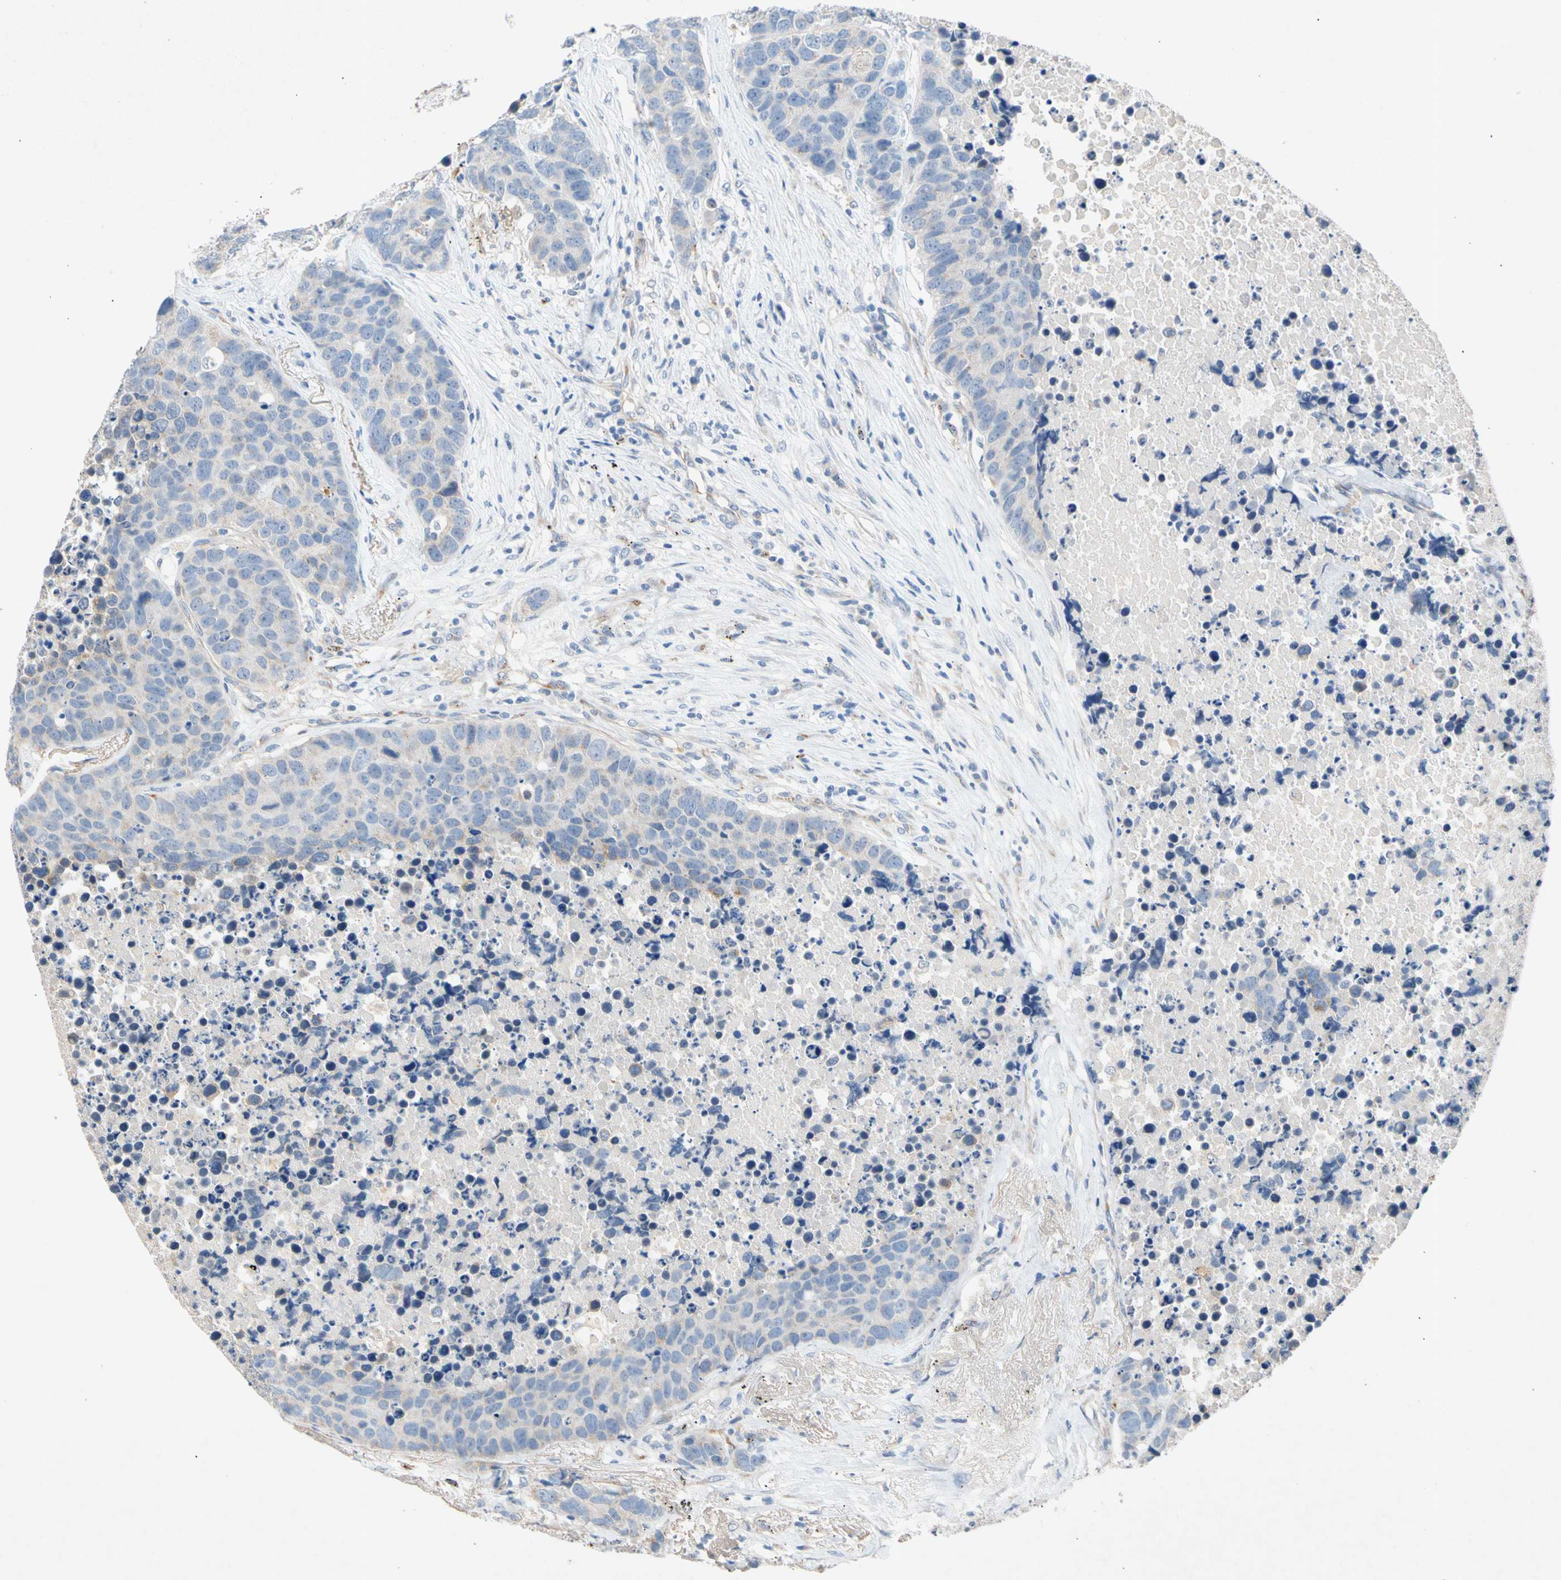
{"staining": {"intensity": "negative", "quantity": "none", "location": "none"}, "tissue": "carcinoid", "cell_type": "Tumor cells", "image_type": "cancer", "snomed": [{"axis": "morphology", "description": "Carcinoid, malignant, NOS"}, {"axis": "topography", "description": "Lung"}], "caption": "Histopathology image shows no significant protein staining in tumor cells of carcinoid (malignant).", "gene": "GASK1B", "patient": {"sex": "male", "age": 60}}